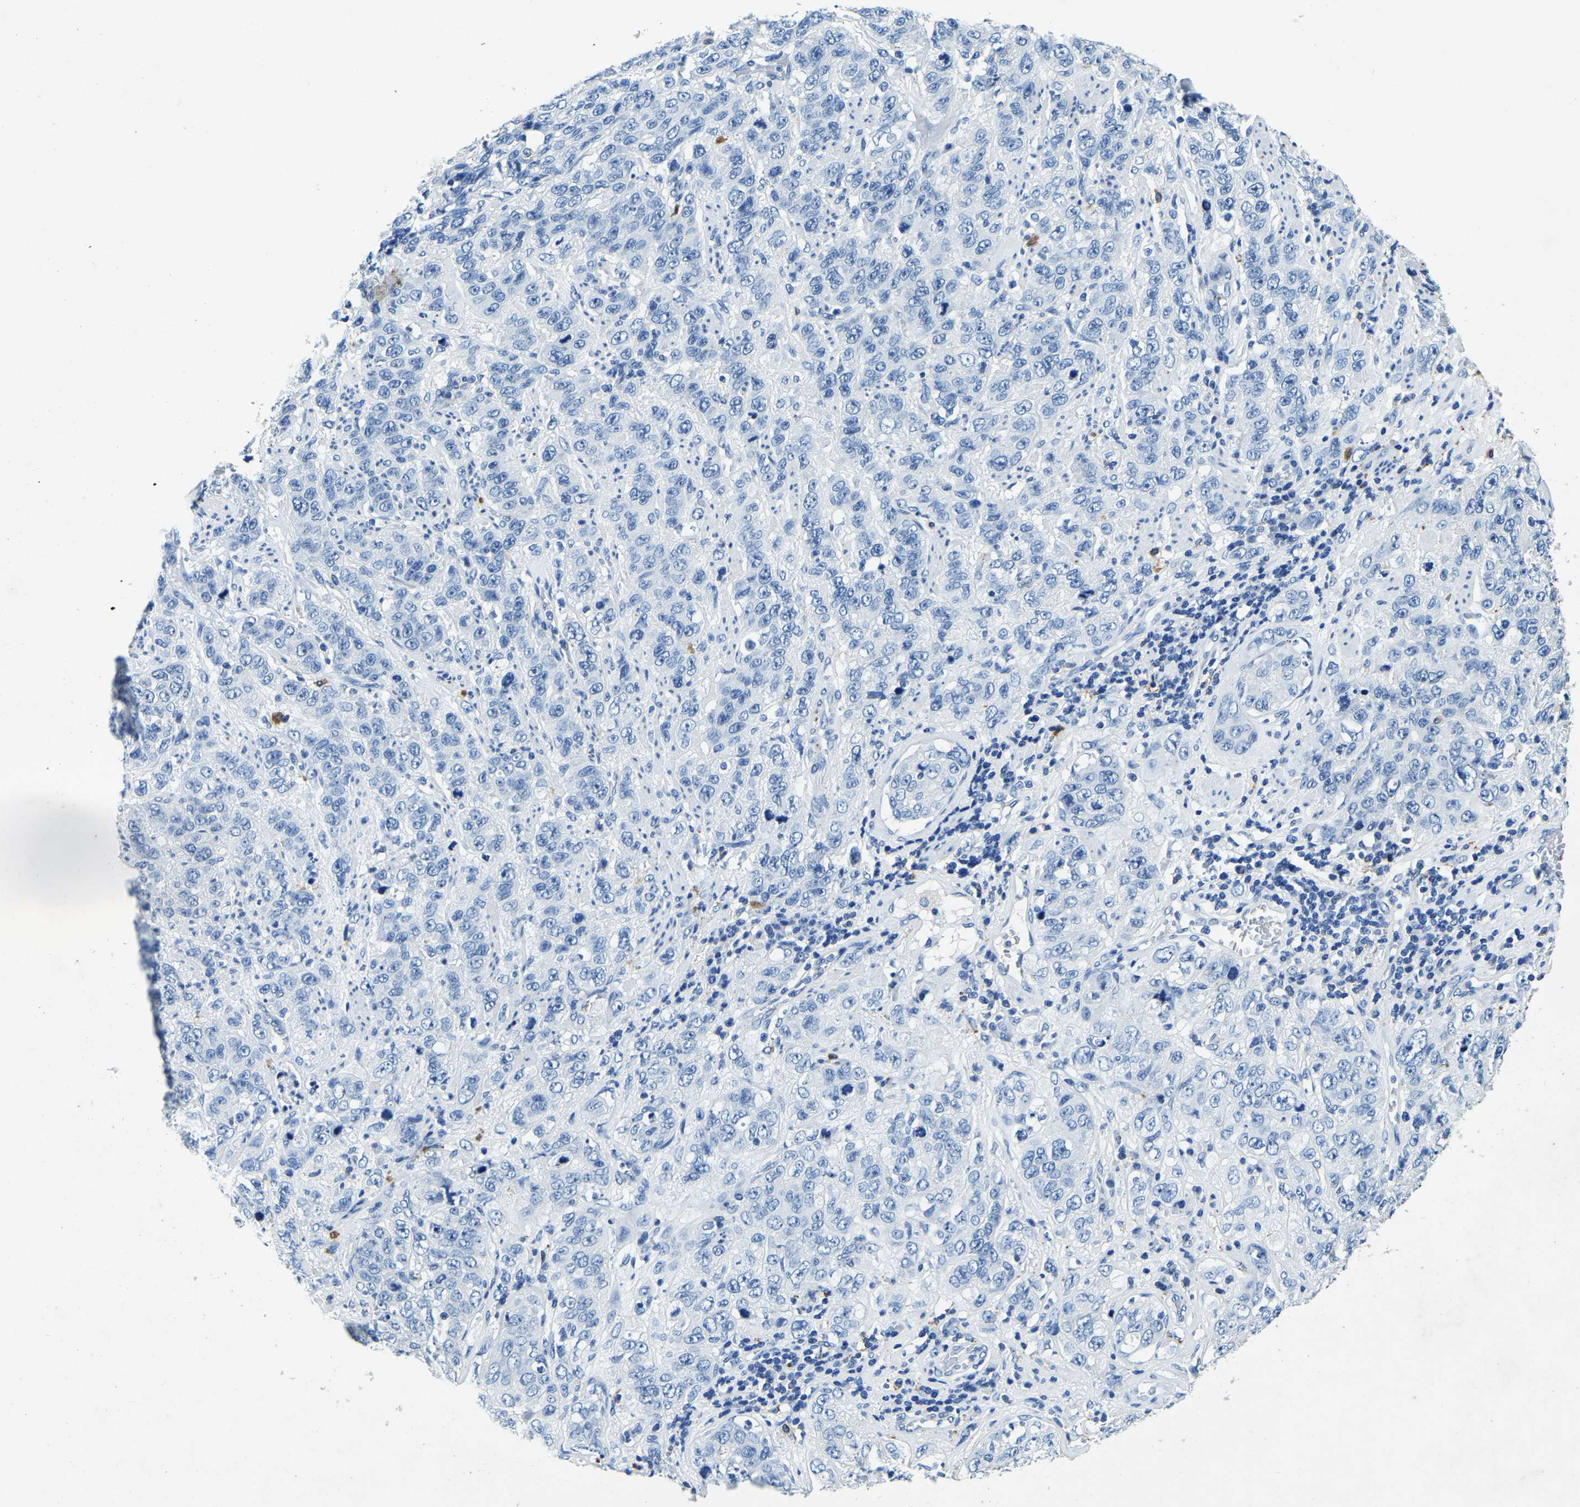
{"staining": {"intensity": "negative", "quantity": "none", "location": "none"}, "tissue": "stomach cancer", "cell_type": "Tumor cells", "image_type": "cancer", "snomed": [{"axis": "morphology", "description": "Adenocarcinoma, NOS"}, {"axis": "topography", "description": "Stomach"}], "caption": "Immunohistochemical staining of human stomach adenocarcinoma demonstrates no significant staining in tumor cells.", "gene": "UBN2", "patient": {"sex": "male", "age": 48}}